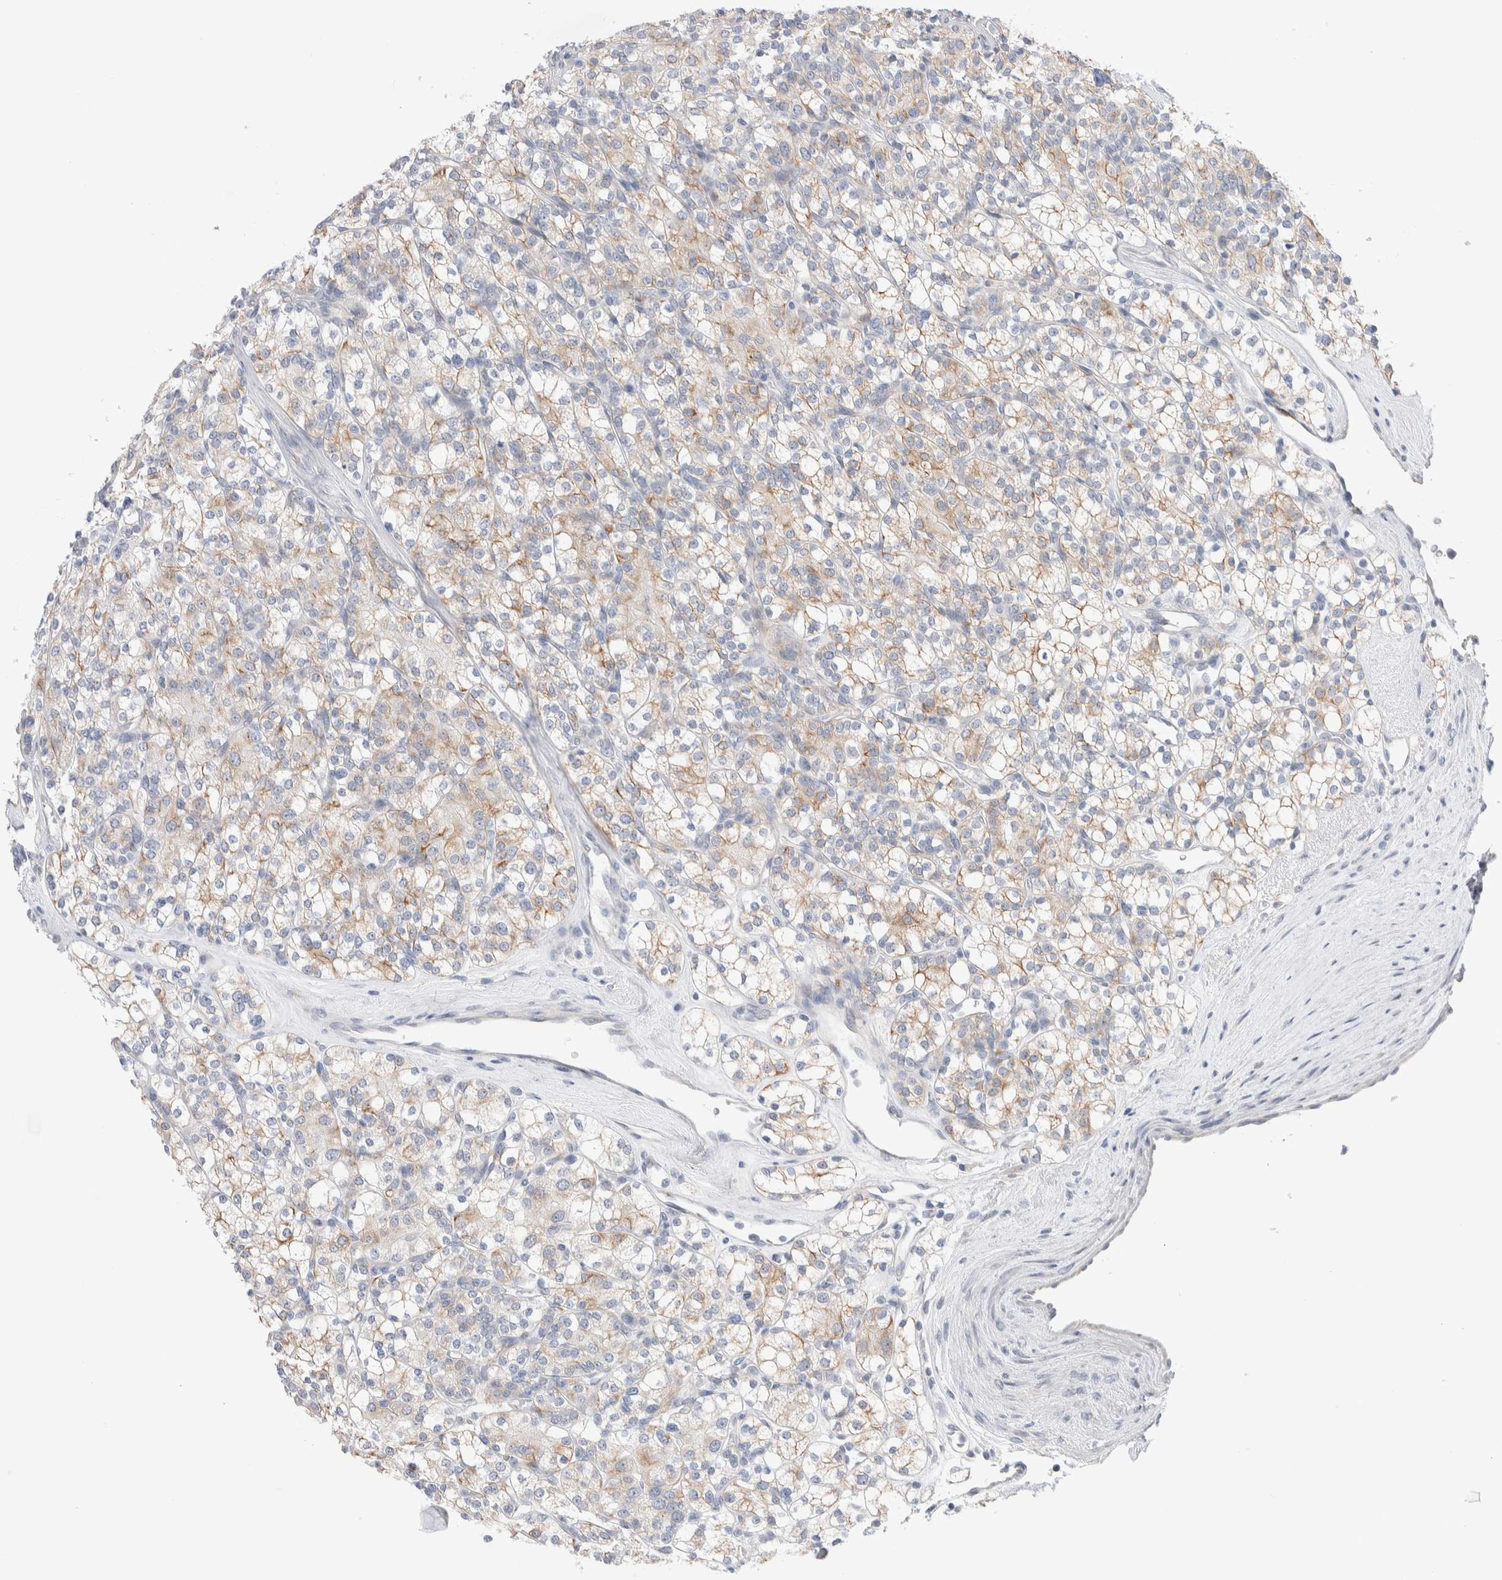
{"staining": {"intensity": "weak", "quantity": ">75%", "location": "cytoplasmic/membranous"}, "tissue": "renal cancer", "cell_type": "Tumor cells", "image_type": "cancer", "snomed": [{"axis": "morphology", "description": "Adenocarcinoma, NOS"}, {"axis": "topography", "description": "Kidney"}], "caption": "Renal cancer stained with a brown dye displays weak cytoplasmic/membranous positive positivity in about >75% of tumor cells.", "gene": "C1orf112", "patient": {"sex": "male", "age": 77}}